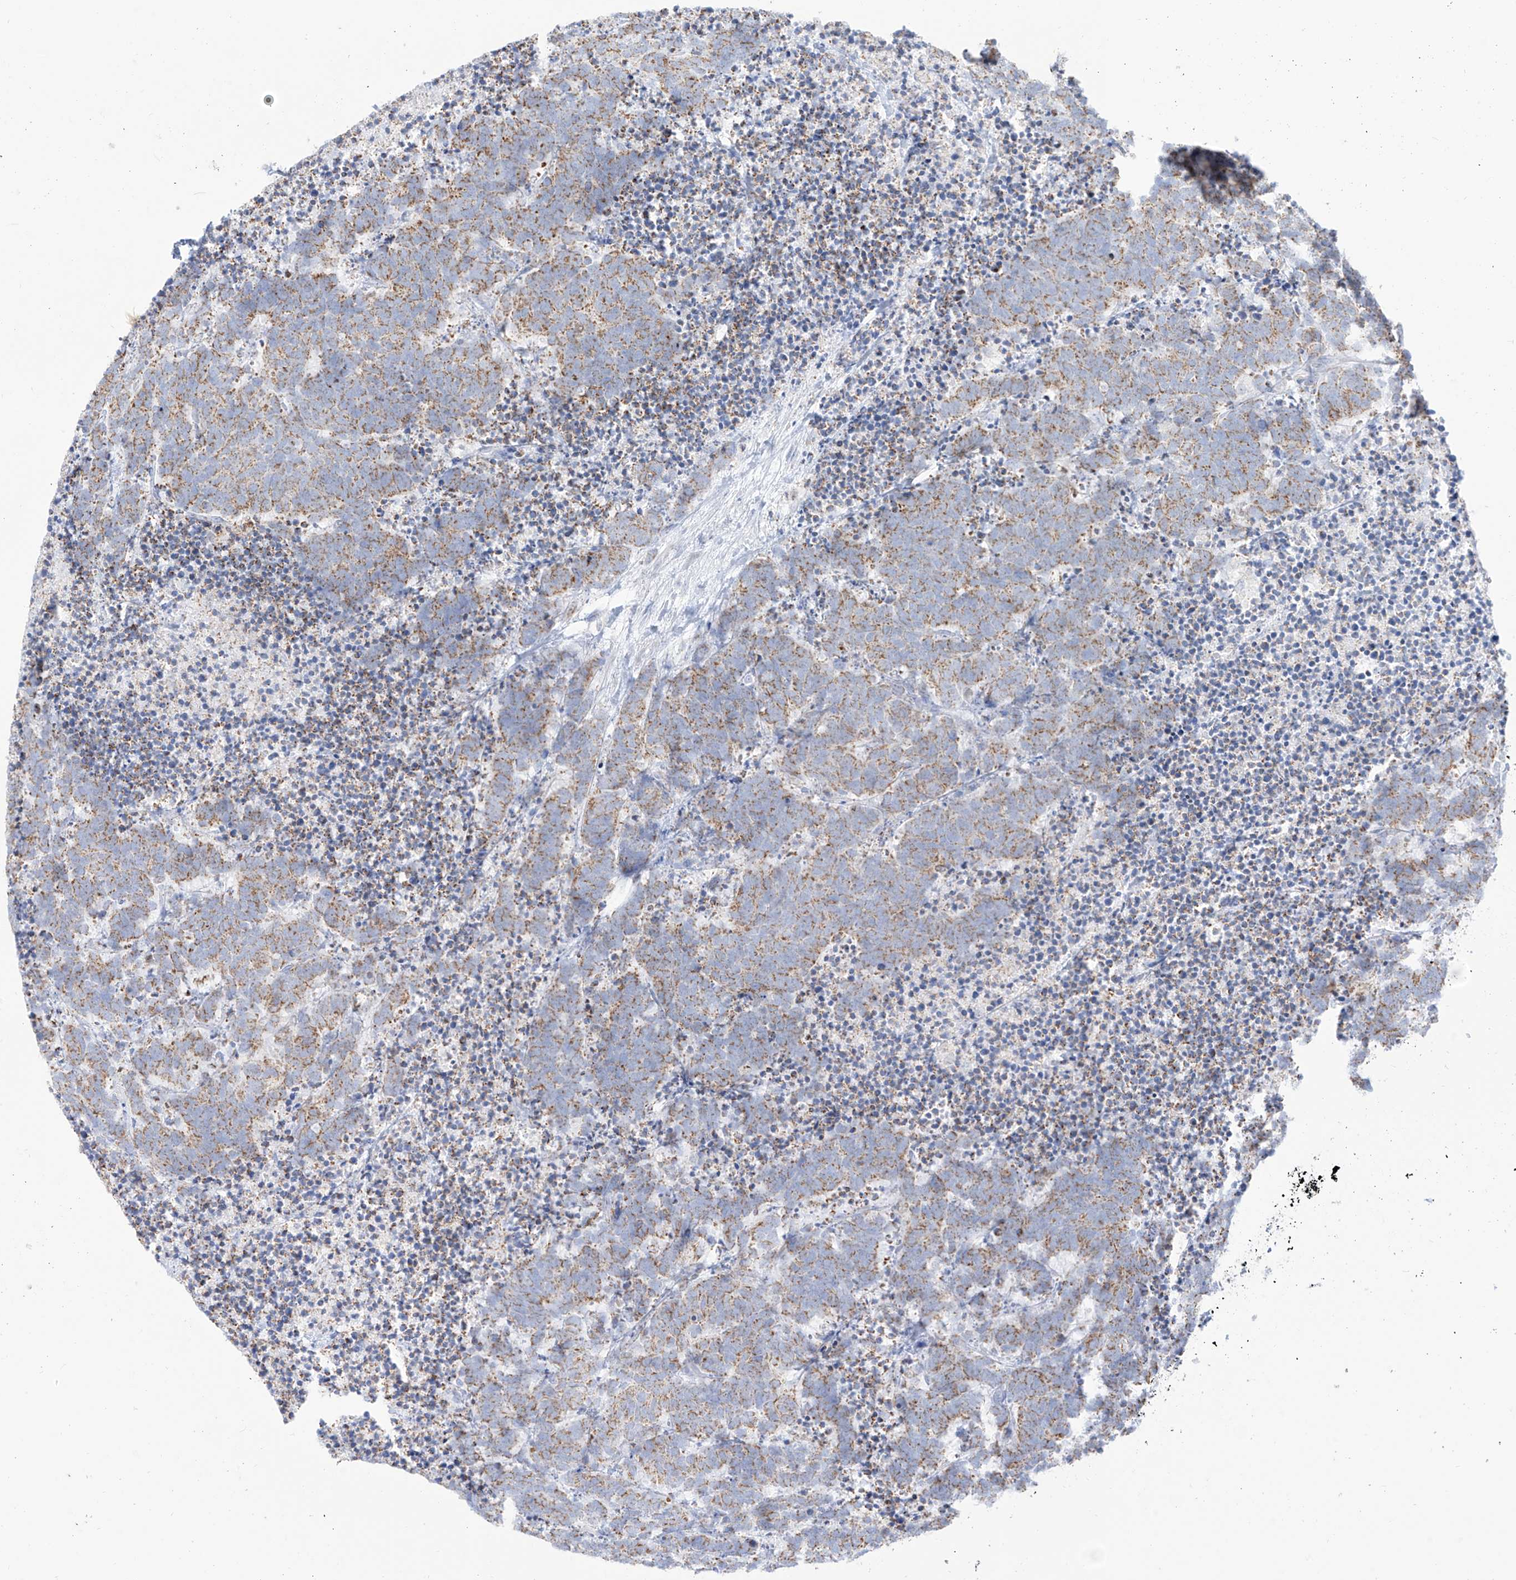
{"staining": {"intensity": "moderate", "quantity": ">75%", "location": "cytoplasmic/membranous"}, "tissue": "carcinoid", "cell_type": "Tumor cells", "image_type": "cancer", "snomed": [{"axis": "morphology", "description": "Carcinoma, NOS"}, {"axis": "morphology", "description": "Carcinoid, malignant, NOS"}, {"axis": "topography", "description": "Urinary bladder"}], "caption": "Immunohistochemistry (IHC) histopathology image of human carcinoid stained for a protein (brown), which exhibits medium levels of moderate cytoplasmic/membranous staining in about >75% of tumor cells.", "gene": "SLC26A3", "patient": {"sex": "male", "age": 57}}